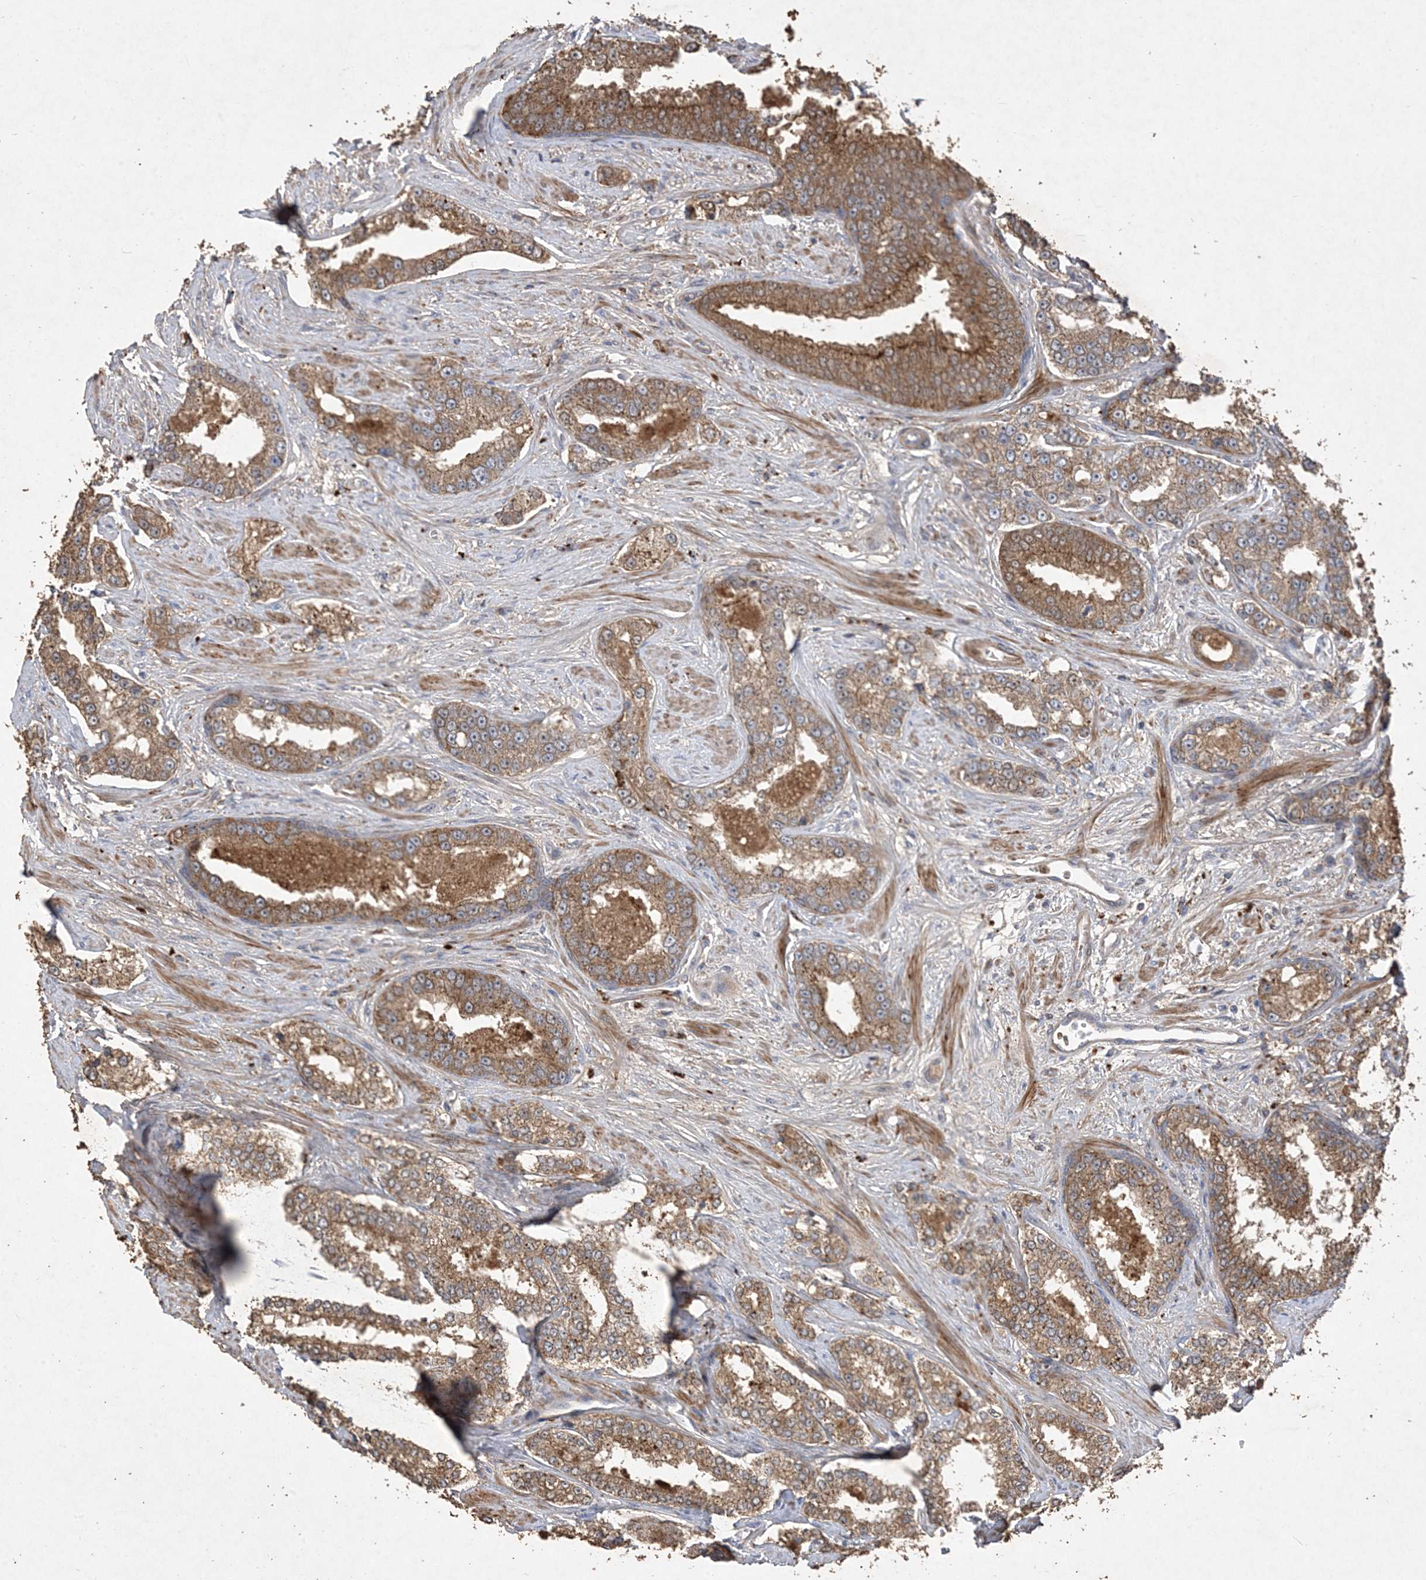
{"staining": {"intensity": "moderate", "quantity": ">75%", "location": "cytoplasmic/membranous"}, "tissue": "prostate cancer", "cell_type": "Tumor cells", "image_type": "cancer", "snomed": [{"axis": "morphology", "description": "Normal tissue, NOS"}, {"axis": "morphology", "description": "Adenocarcinoma, High grade"}, {"axis": "topography", "description": "Prostate"}], "caption": "Protein staining of prostate cancer (high-grade adenocarcinoma) tissue shows moderate cytoplasmic/membranous staining in about >75% of tumor cells. The protein of interest is stained brown, and the nuclei are stained in blue (DAB (3,3'-diaminobenzidine) IHC with brightfield microscopy, high magnification).", "gene": "MASP2", "patient": {"sex": "male", "age": 83}}